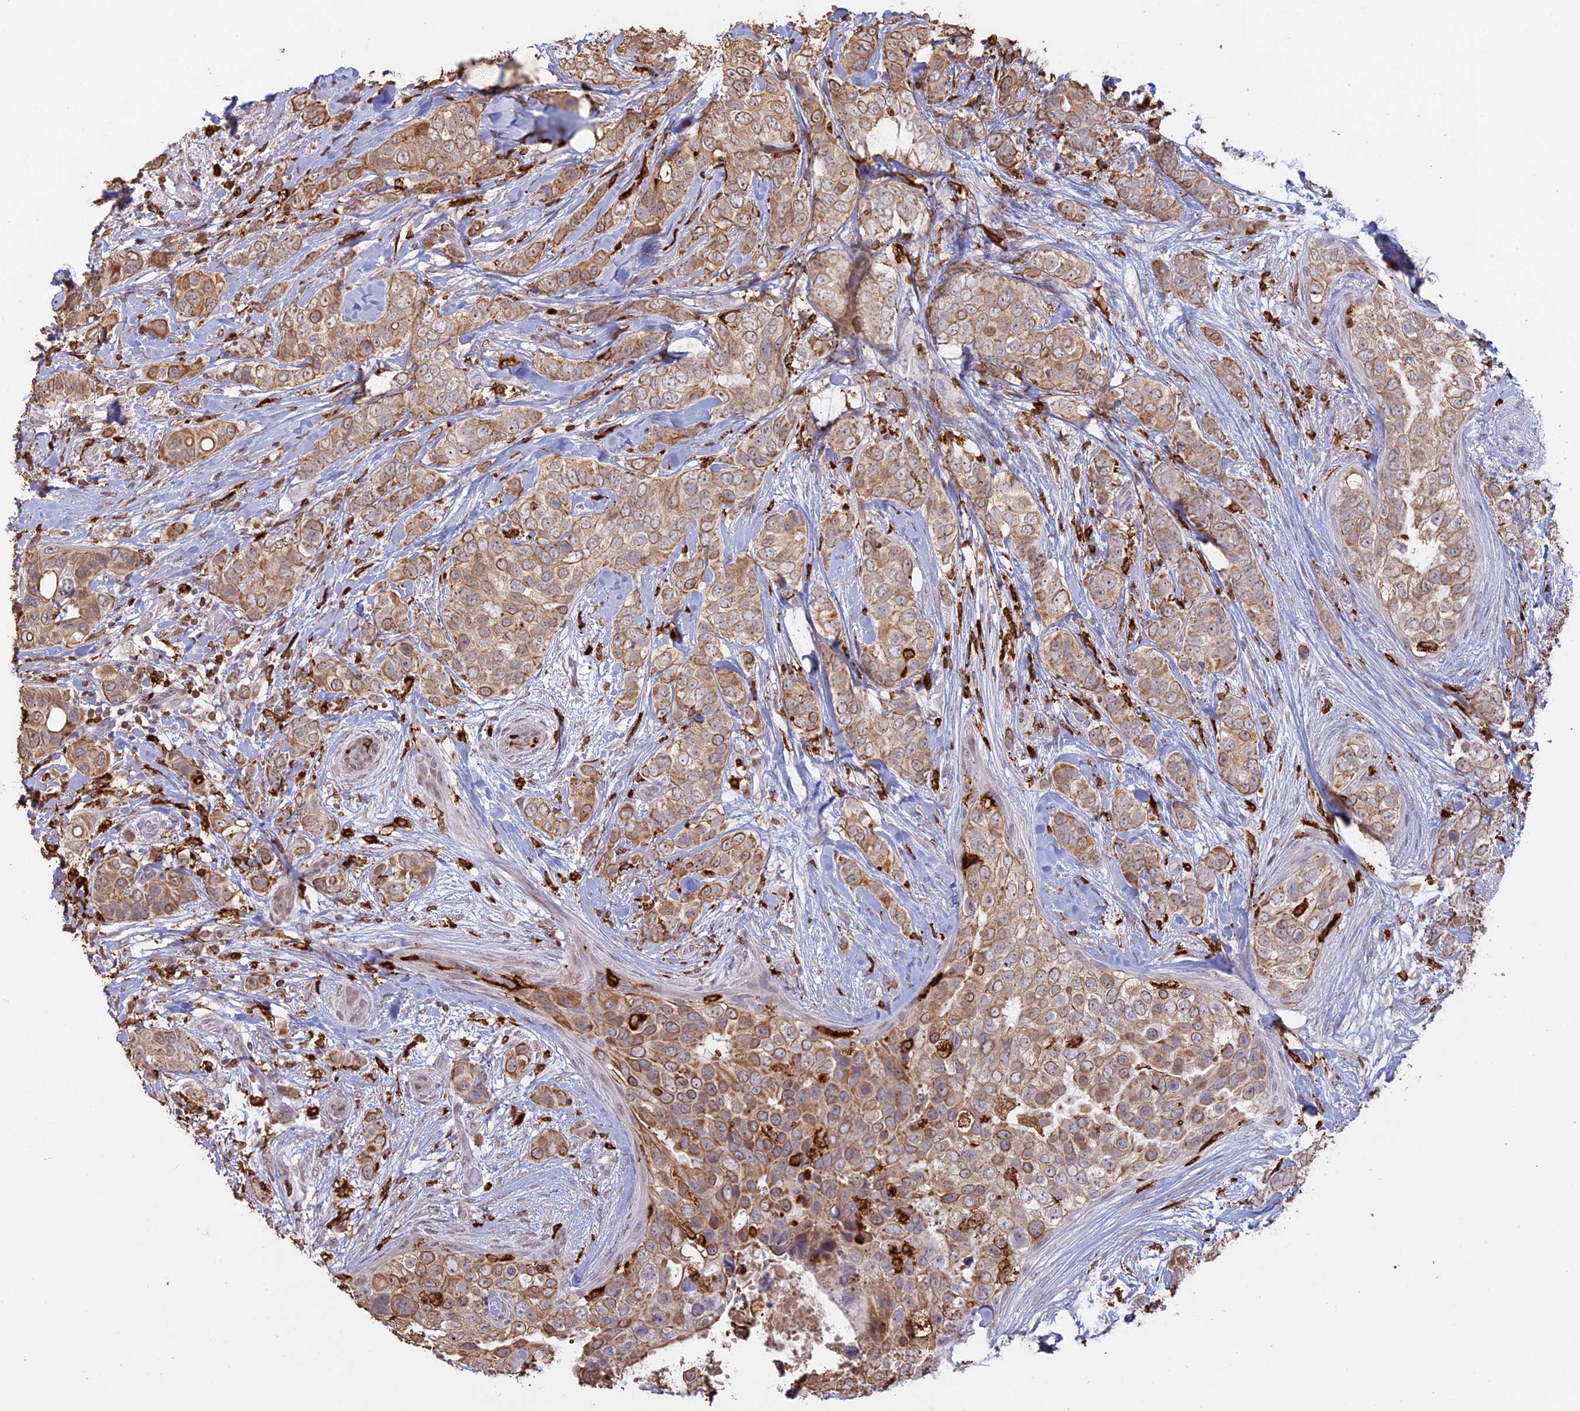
{"staining": {"intensity": "moderate", "quantity": ">75%", "location": "cytoplasmic/membranous"}, "tissue": "breast cancer", "cell_type": "Tumor cells", "image_type": "cancer", "snomed": [{"axis": "morphology", "description": "Lobular carcinoma"}, {"axis": "topography", "description": "Breast"}], "caption": "Moderate cytoplasmic/membranous protein expression is identified in approximately >75% of tumor cells in breast cancer (lobular carcinoma).", "gene": "APOBR", "patient": {"sex": "female", "age": 51}}